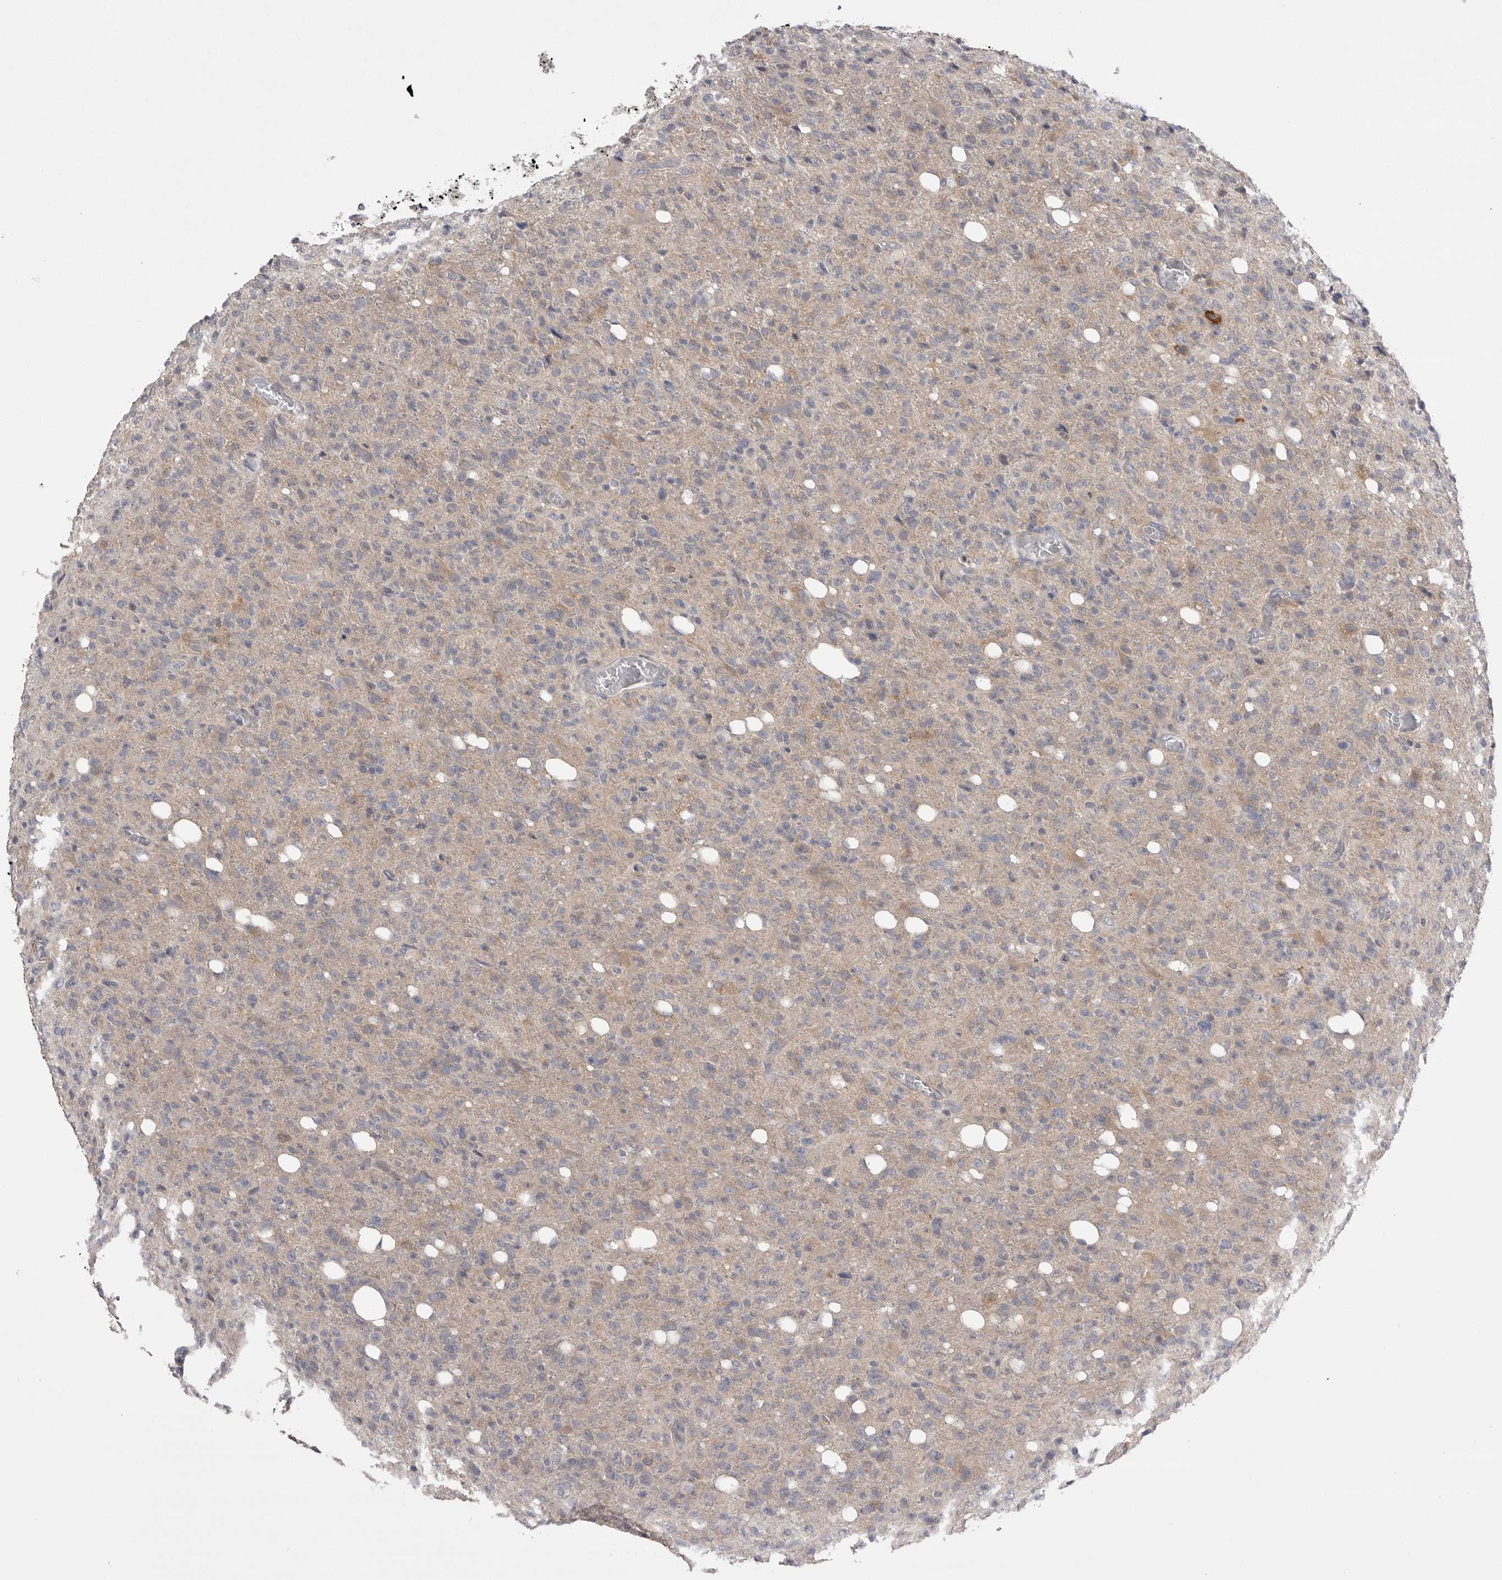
{"staining": {"intensity": "weak", "quantity": "25%-75%", "location": "cytoplasmic/membranous"}, "tissue": "glioma", "cell_type": "Tumor cells", "image_type": "cancer", "snomed": [{"axis": "morphology", "description": "Glioma, malignant, High grade"}, {"axis": "topography", "description": "Brain"}], "caption": "This micrograph reveals immunohistochemistry (IHC) staining of glioma, with low weak cytoplasmic/membranous expression in about 25%-75% of tumor cells.", "gene": "VAC14", "patient": {"sex": "female", "age": 57}}